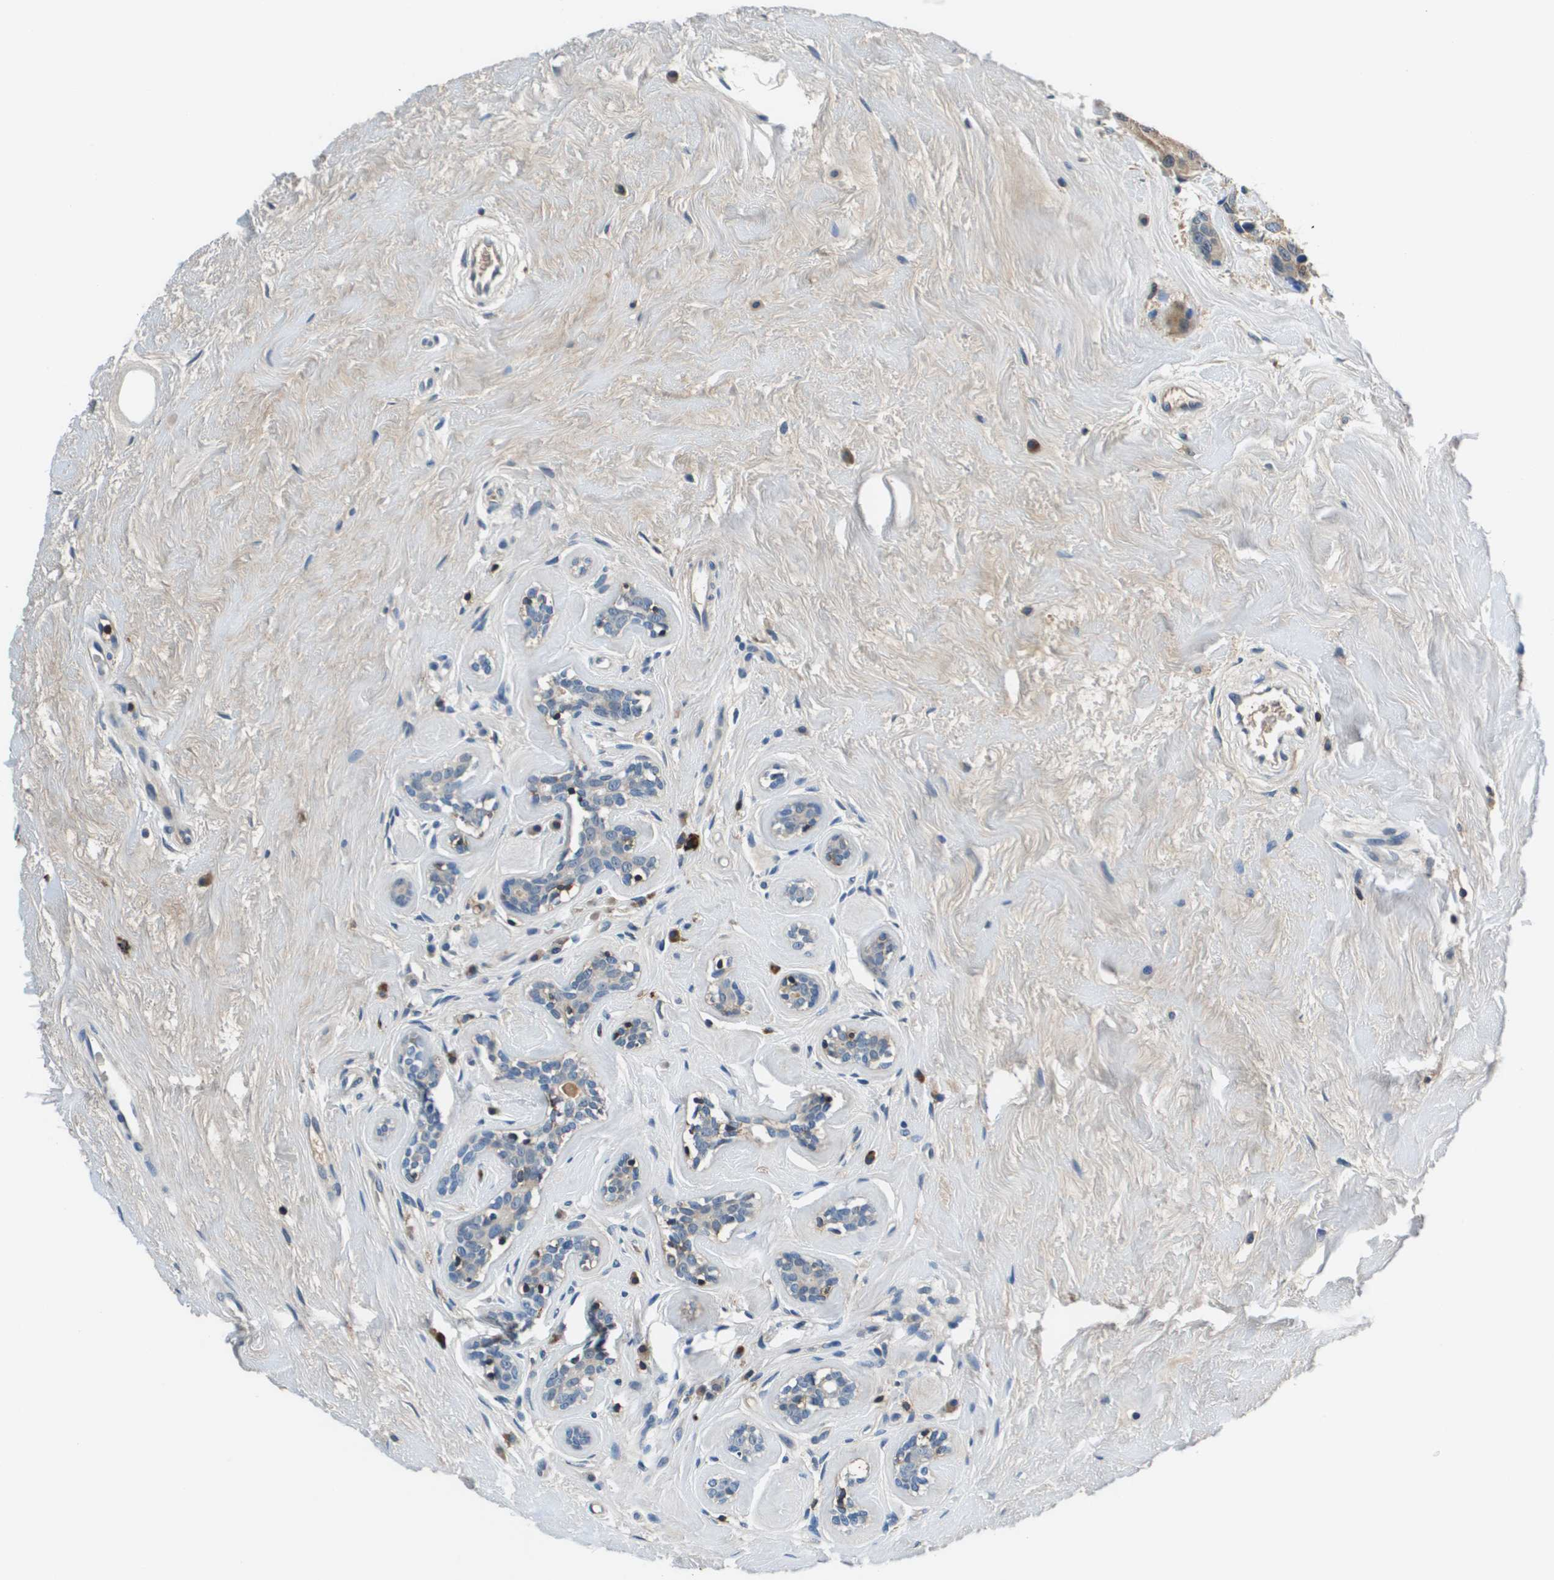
{"staining": {"intensity": "negative", "quantity": "none", "location": "none"}, "tissue": "breast cancer", "cell_type": "Tumor cells", "image_type": "cancer", "snomed": [{"axis": "morphology", "description": "Normal tissue, NOS"}, {"axis": "morphology", "description": "Duct carcinoma"}, {"axis": "topography", "description": "Breast"}], "caption": "Histopathology image shows no significant protein positivity in tumor cells of breast cancer (infiltrating ductal carcinoma).", "gene": "KCNQ5", "patient": {"sex": "female", "age": 39}}